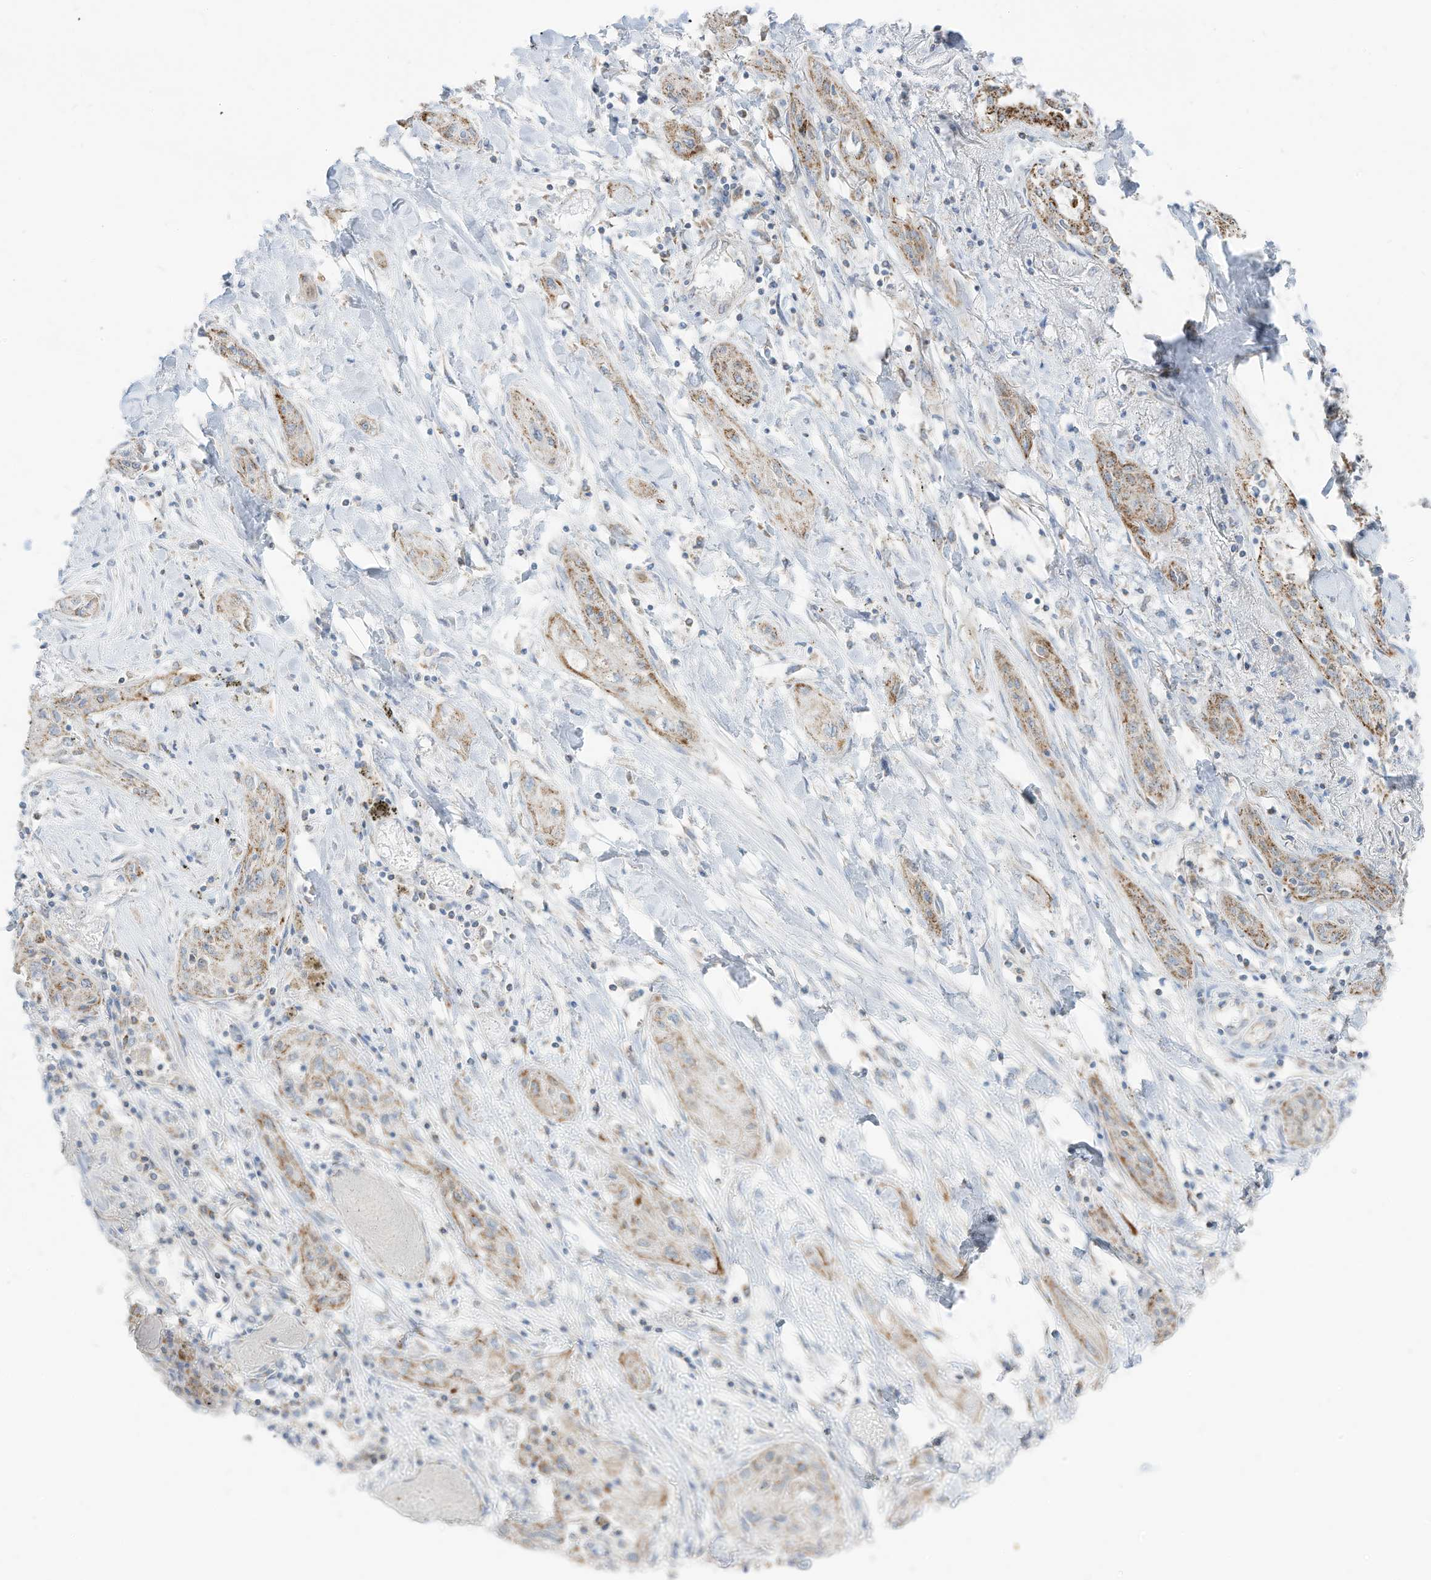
{"staining": {"intensity": "moderate", "quantity": ">75%", "location": "cytoplasmic/membranous"}, "tissue": "lung cancer", "cell_type": "Tumor cells", "image_type": "cancer", "snomed": [{"axis": "morphology", "description": "Squamous cell carcinoma, NOS"}, {"axis": "topography", "description": "Lung"}], "caption": "This histopathology image exhibits immunohistochemistry (IHC) staining of lung squamous cell carcinoma, with medium moderate cytoplasmic/membranous positivity in approximately >75% of tumor cells.", "gene": "ETHE1", "patient": {"sex": "female", "age": 47}}